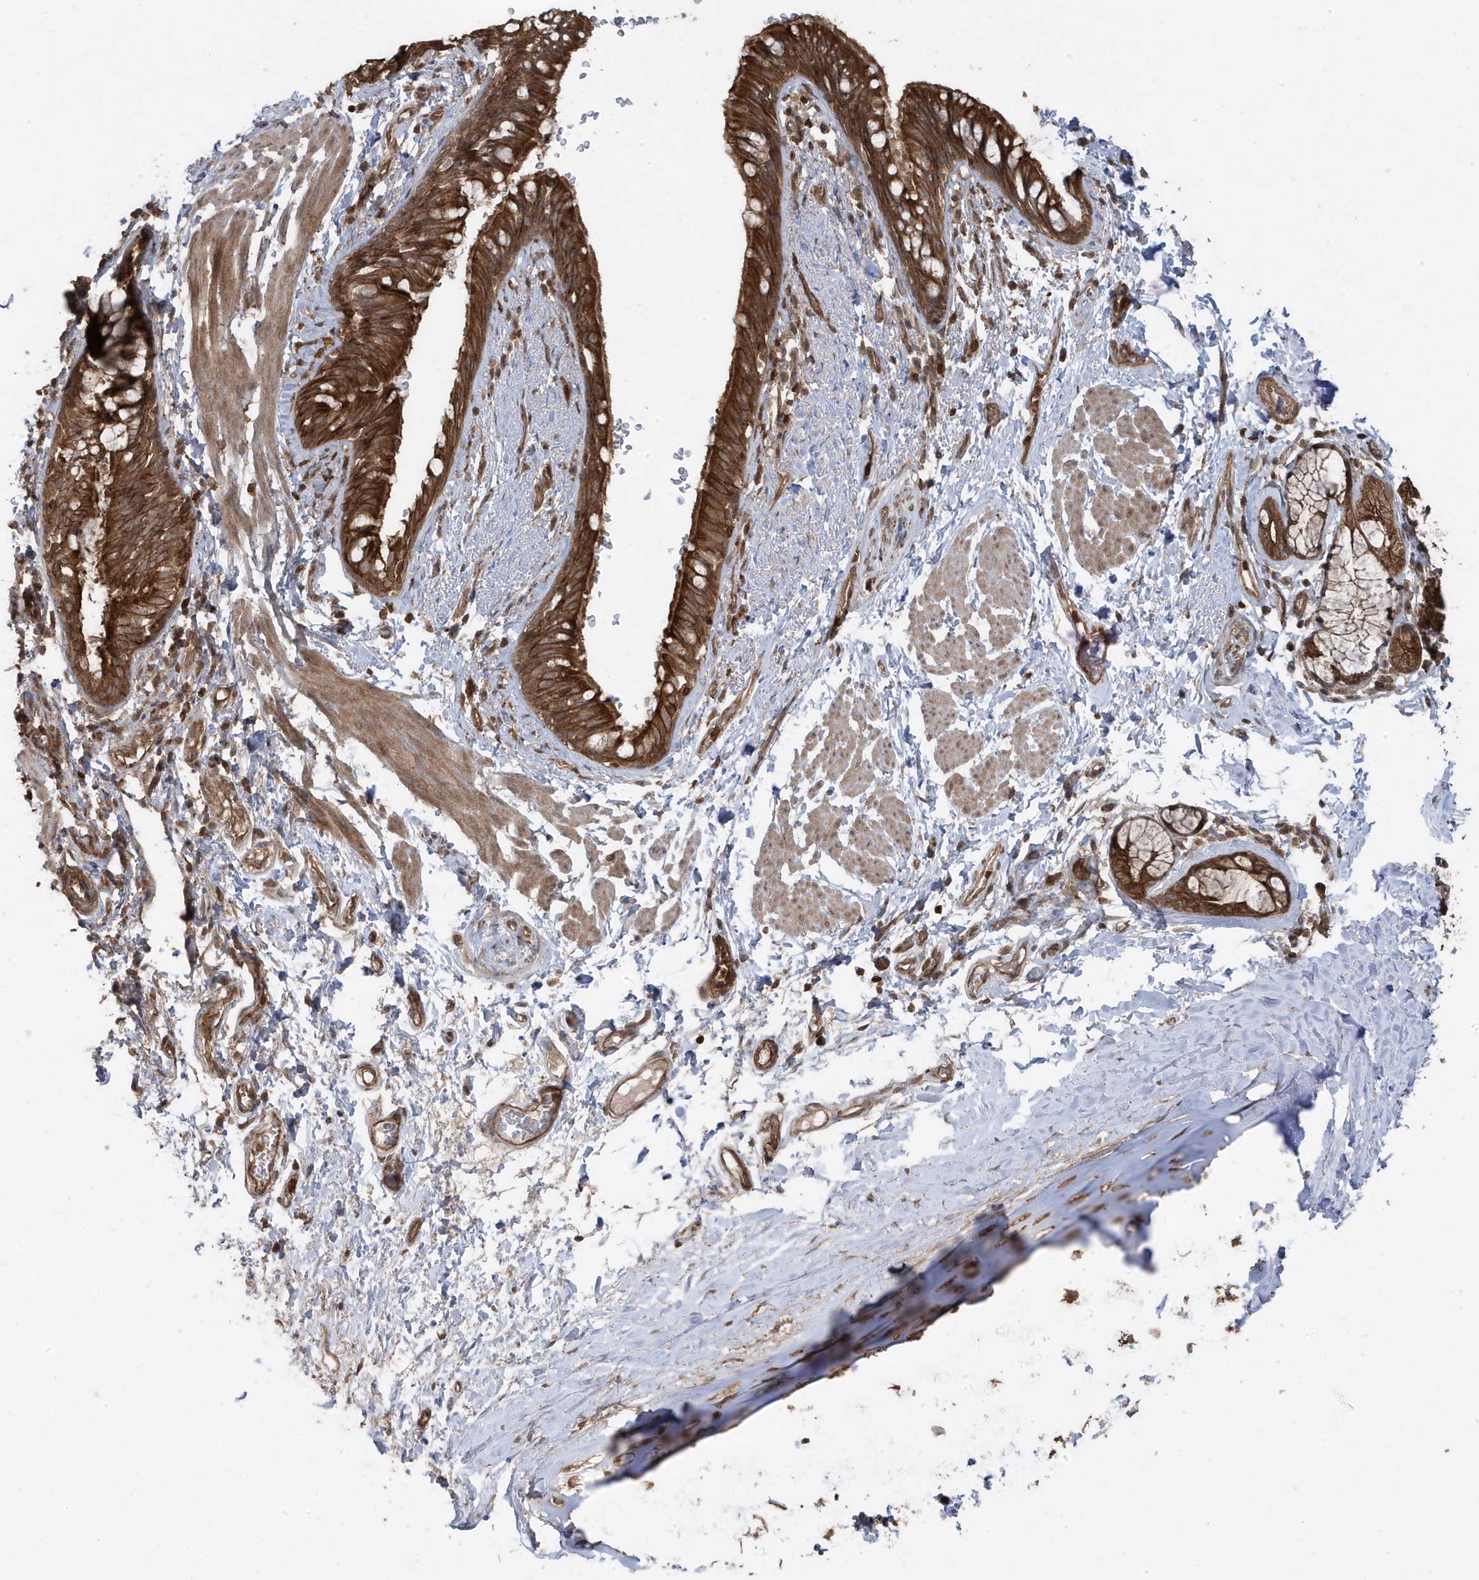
{"staining": {"intensity": "strong", "quantity": ">75%", "location": "cytoplasmic/membranous"}, "tissue": "bronchus", "cell_type": "Respiratory epithelial cells", "image_type": "normal", "snomed": [{"axis": "morphology", "description": "Normal tissue, NOS"}, {"axis": "topography", "description": "Cartilage tissue"}, {"axis": "topography", "description": "Bronchus"}], "caption": "About >75% of respiratory epithelial cells in benign human bronchus reveal strong cytoplasmic/membranous protein expression as visualized by brown immunohistochemical staining.", "gene": "ASAP1", "patient": {"sex": "female", "age": 36}}